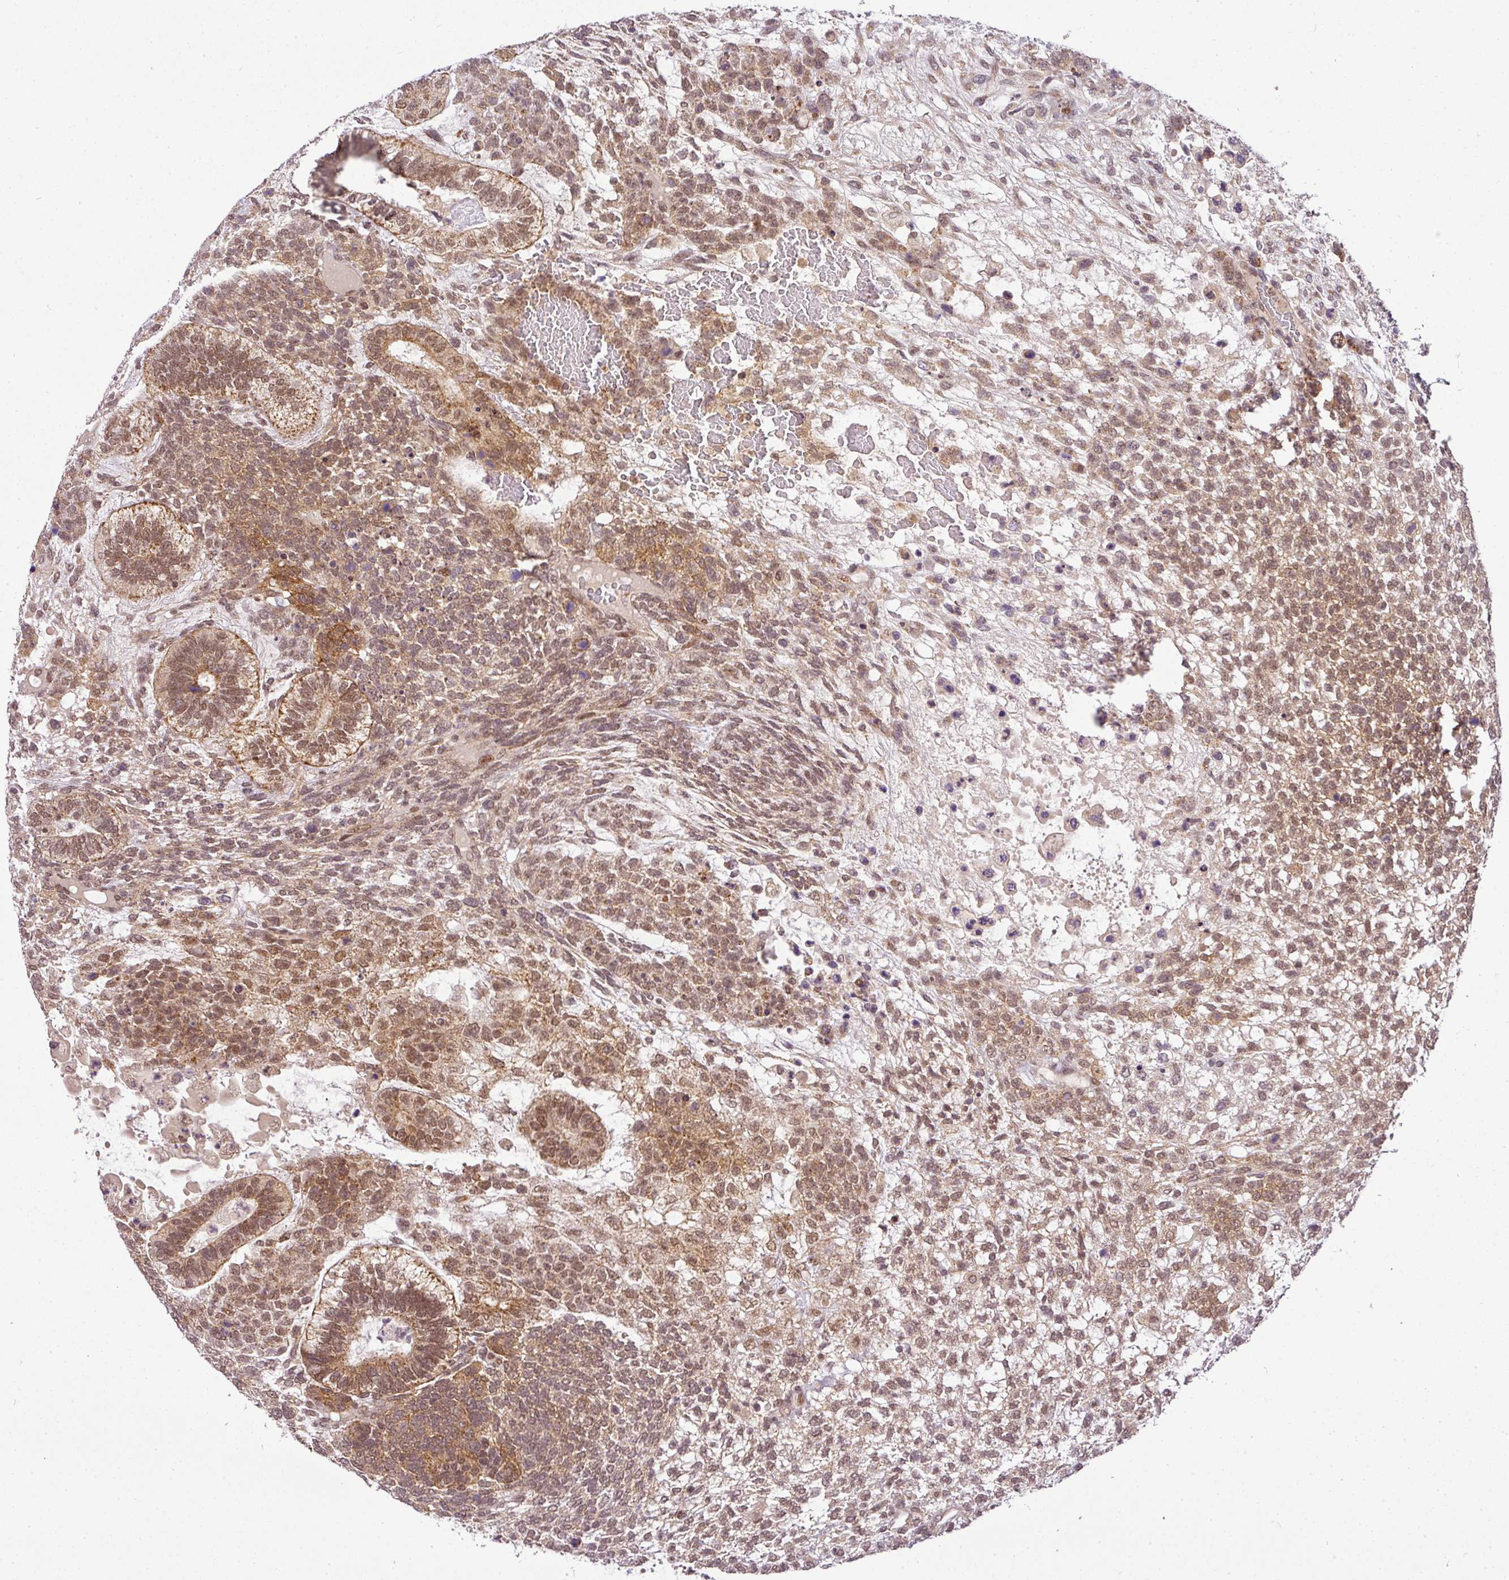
{"staining": {"intensity": "moderate", "quantity": ">75%", "location": "cytoplasmic/membranous,nuclear"}, "tissue": "testis cancer", "cell_type": "Tumor cells", "image_type": "cancer", "snomed": [{"axis": "morphology", "description": "Carcinoma, Embryonal, NOS"}, {"axis": "topography", "description": "Testis"}], "caption": "Brown immunohistochemical staining in human testis embryonal carcinoma displays moderate cytoplasmic/membranous and nuclear staining in about >75% of tumor cells.", "gene": "C1orf226", "patient": {"sex": "male", "age": 23}}